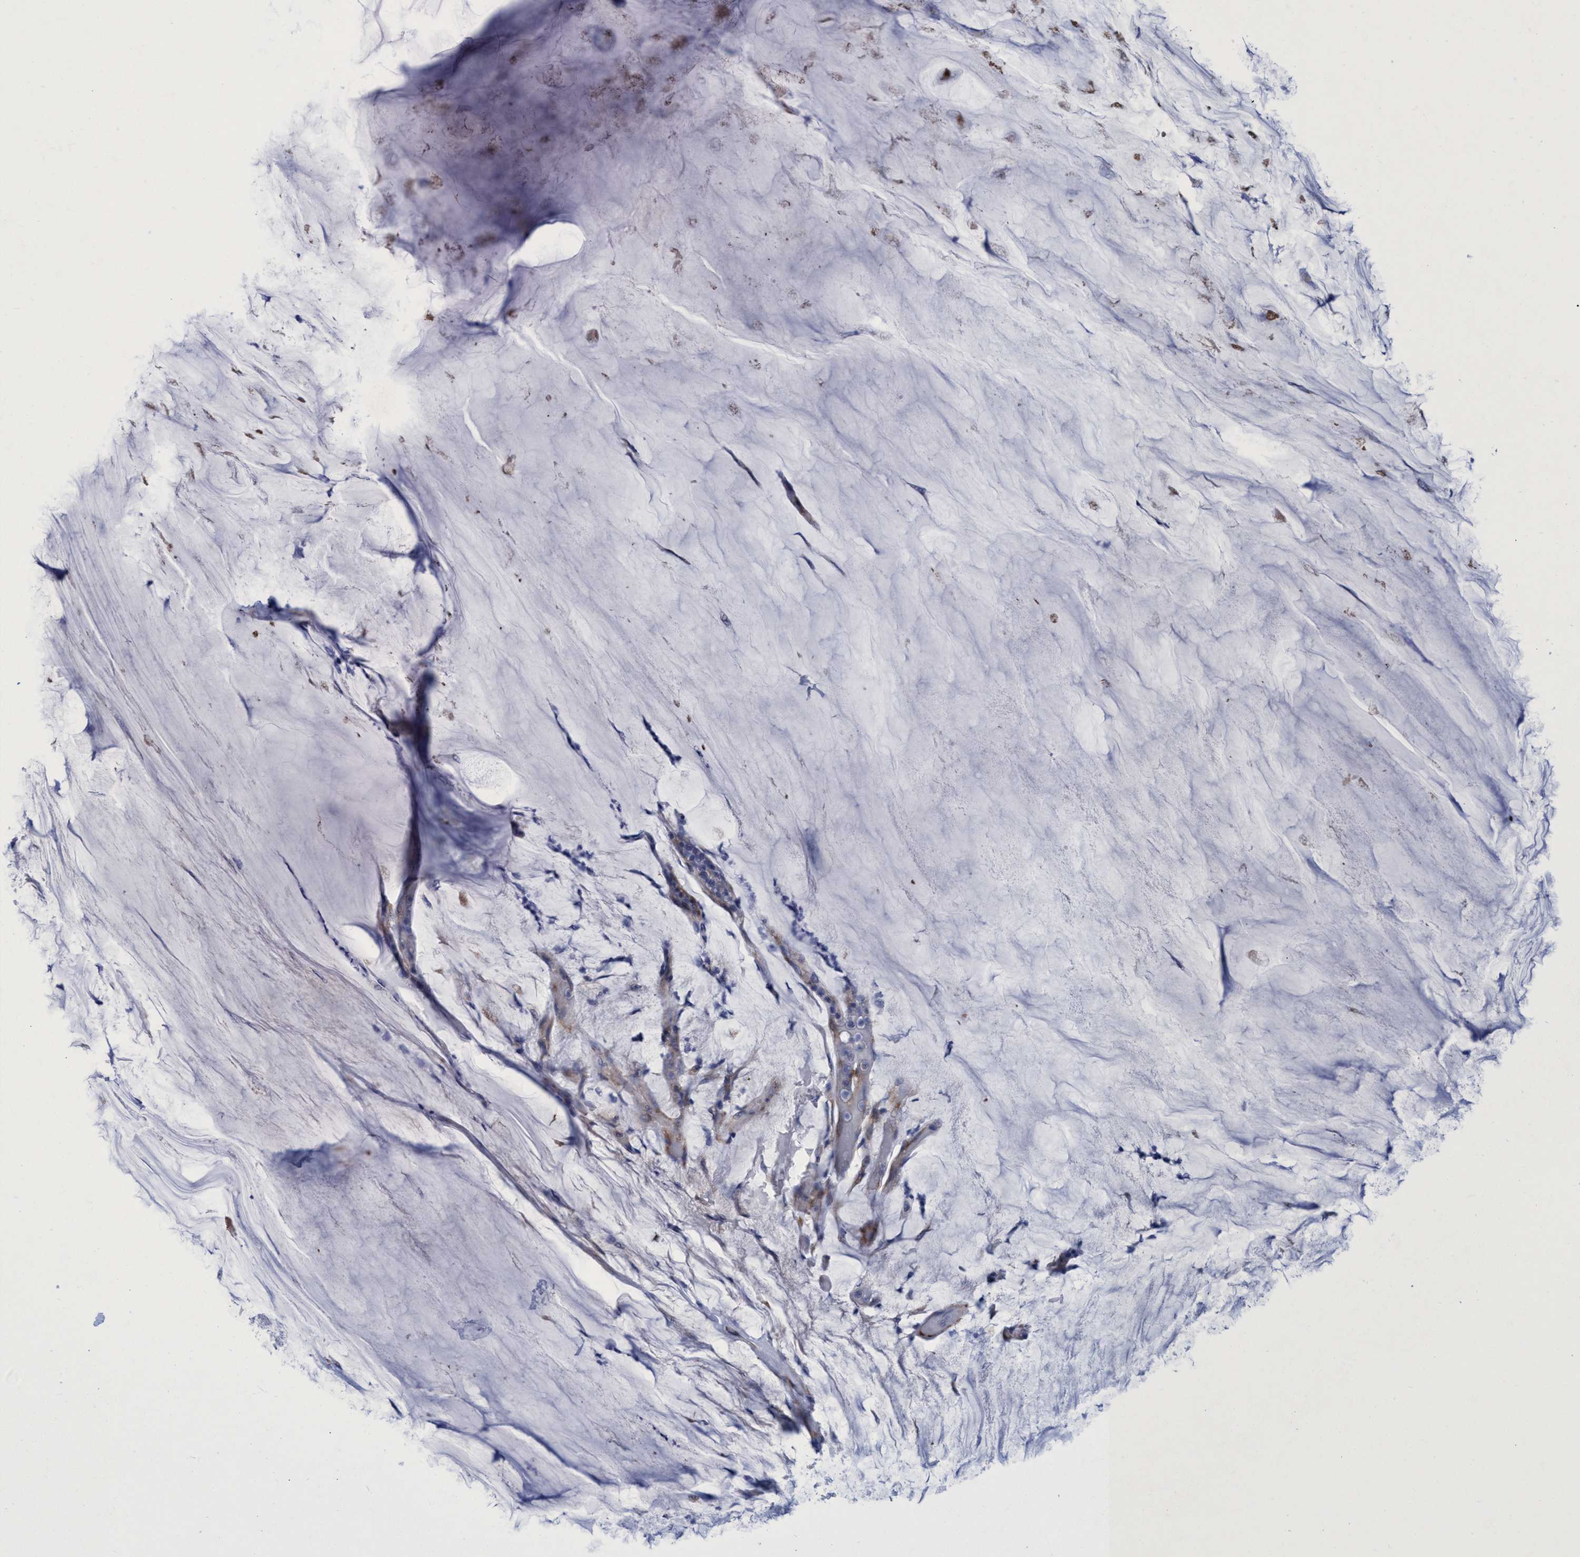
{"staining": {"intensity": "negative", "quantity": "none", "location": "none"}, "tissue": "pancreatic cancer", "cell_type": "Tumor cells", "image_type": "cancer", "snomed": [{"axis": "morphology", "description": "Adenocarcinoma, NOS"}, {"axis": "topography", "description": "Pancreas"}], "caption": "Image shows no protein expression in tumor cells of pancreatic cancer (adenocarcinoma) tissue.", "gene": "R3HCC1", "patient": {"sex": "male", "age": 41}}